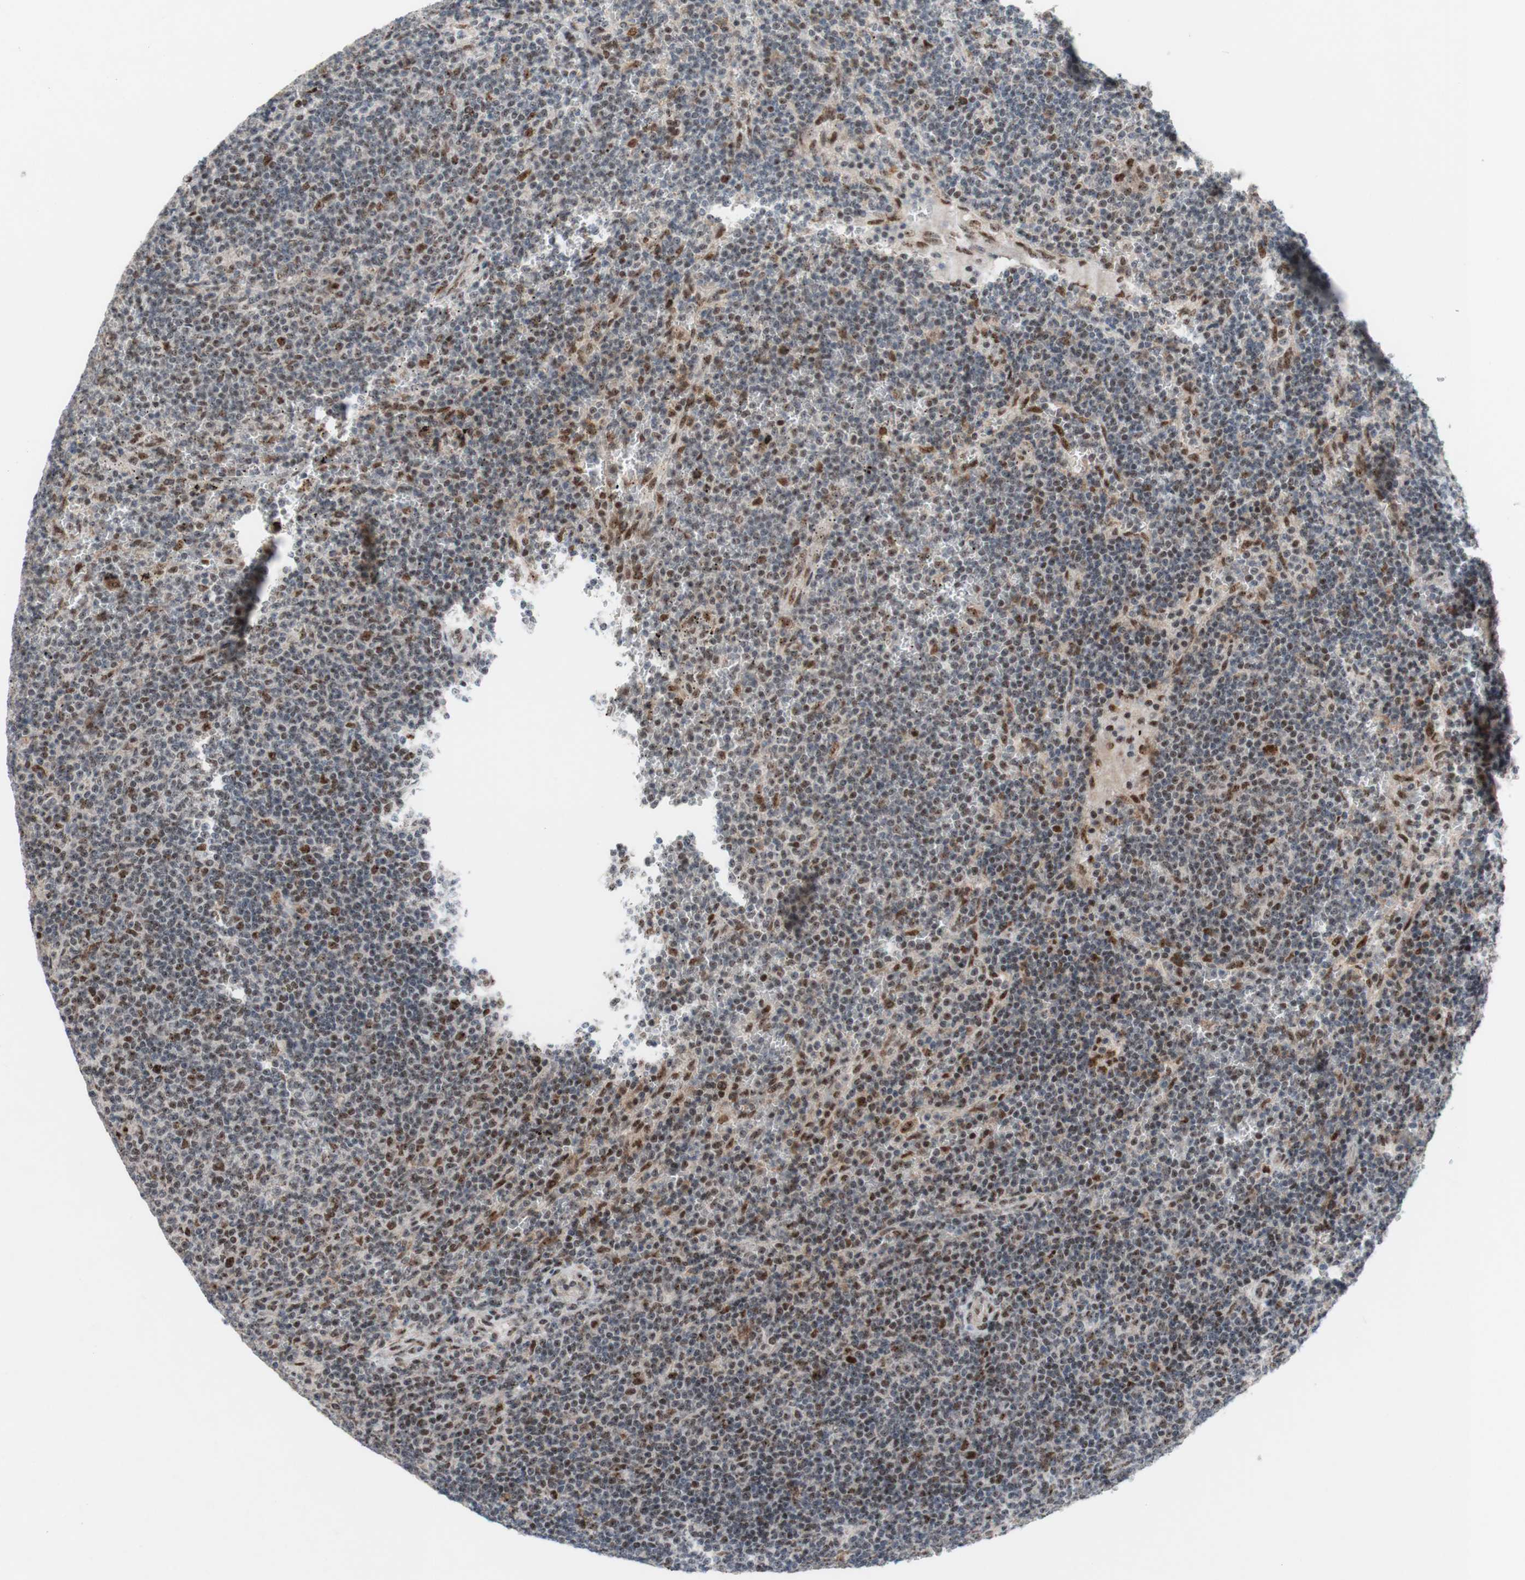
{"staining": {"intensity": "moderate", "quantity": "25%-75%", "location": "nuclear"}, "tissue": "lymphoma", "cell_type": "Tumor cells", "image_type": "cancer", "snomed": [{"axis": "morphology", "description": "Malignant lymphoma, non-Hodgkin's type, Low grade"}, {"axis": "topography", "description": "Spleen"}], "caption": "Lymphoma stained with a protein marker displays moderate staining in tumor cells.", "gene": "POLR1A", "patient": {"sex": "female", "age": 50}}